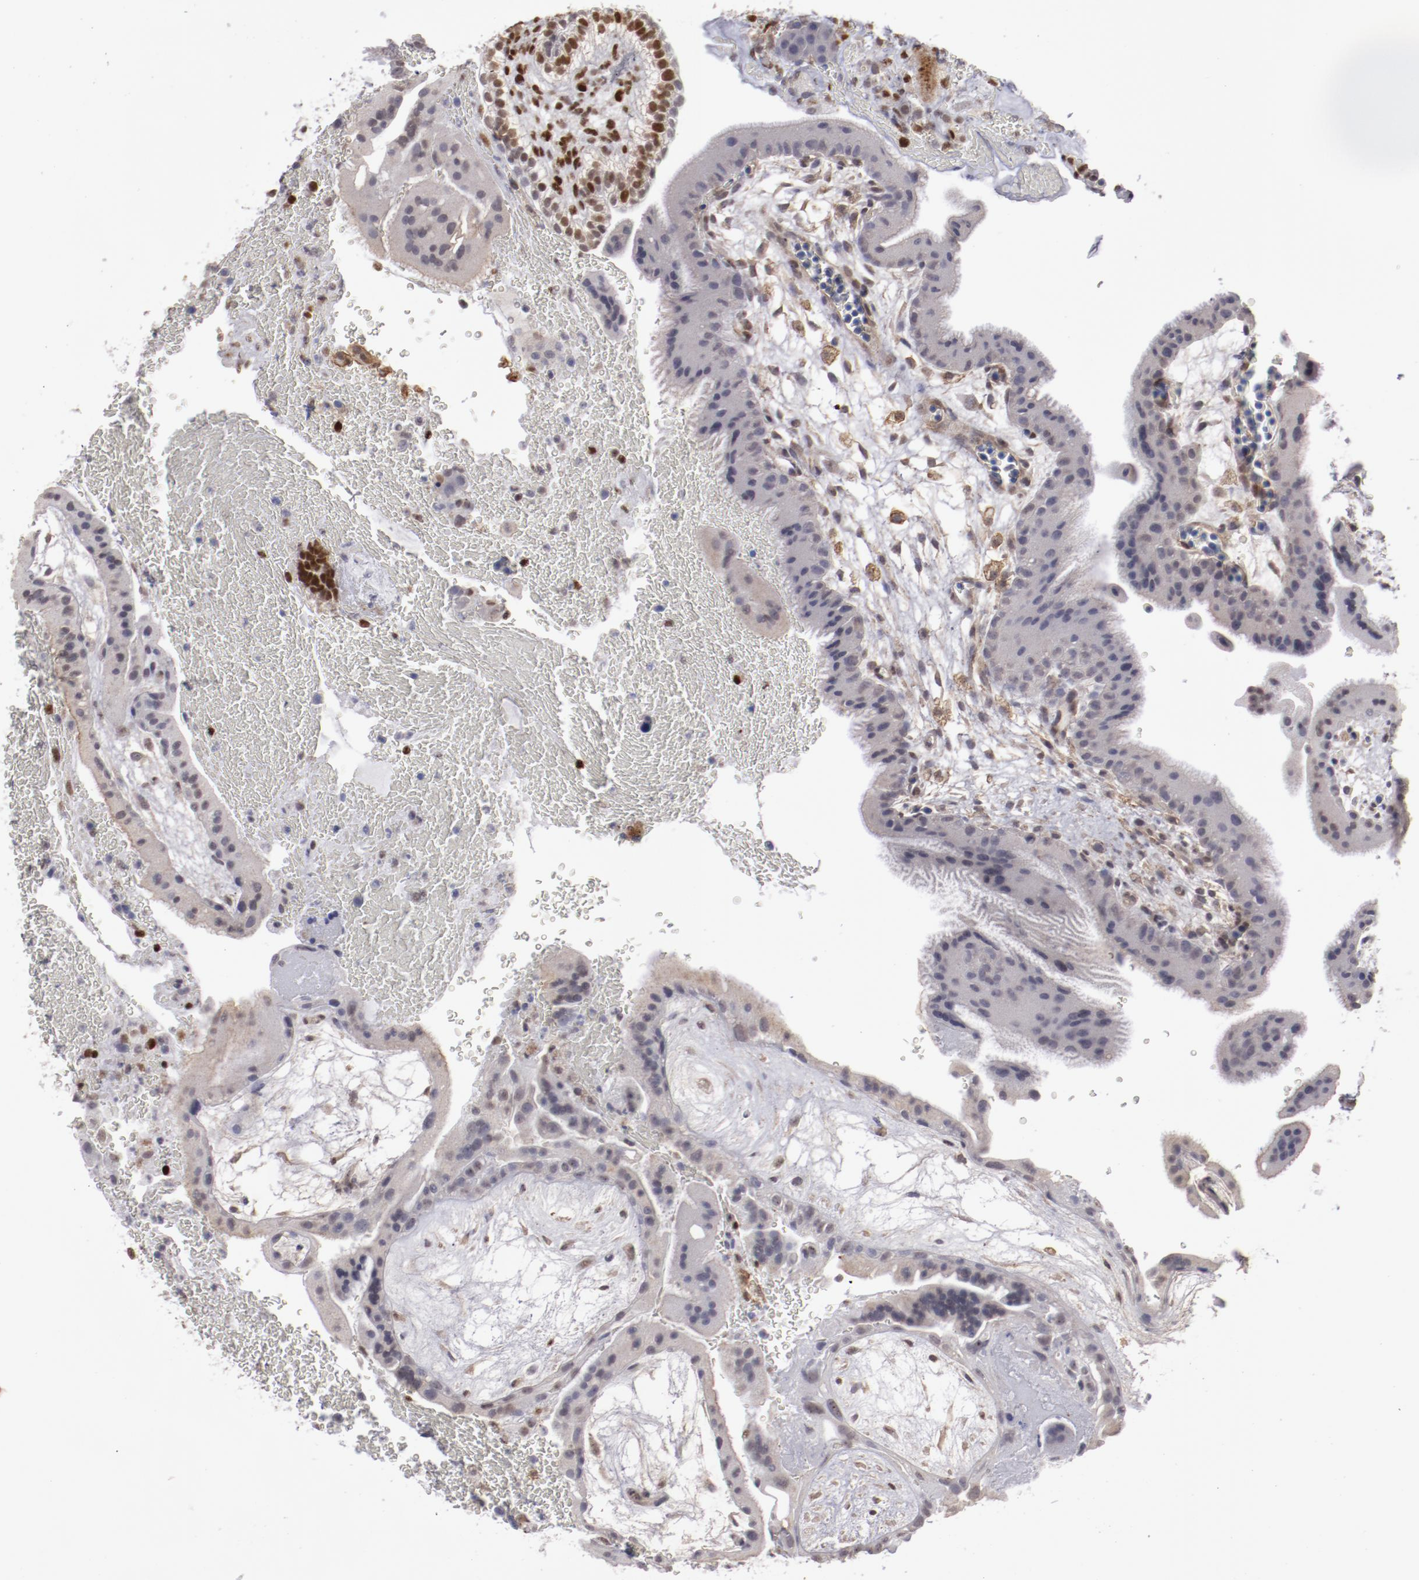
{"staining": {"intensity": "negative", "quantity": "none", "location": "none"}, "tissue": "placenta", "cell_type": "Decidual cells", "image_type": "normal", "snomed": [{"axis": "morphology", "description": "Normal tissue, NOS"}, {"axis": "topography", "description": "Placenta"}], "caption": "Immunohistochemical staining of benign human placenta exhibits no significant expression in decidual cells. The staining was performed using DAB (3,3'-diaminobenzidine) to visualize the protein expression in brown, while the nuclei were stained in blue with hematoxylin (Magnification: 20x).", "gene": "LEF1", "patient": {"sex": "female", "age": 19}}